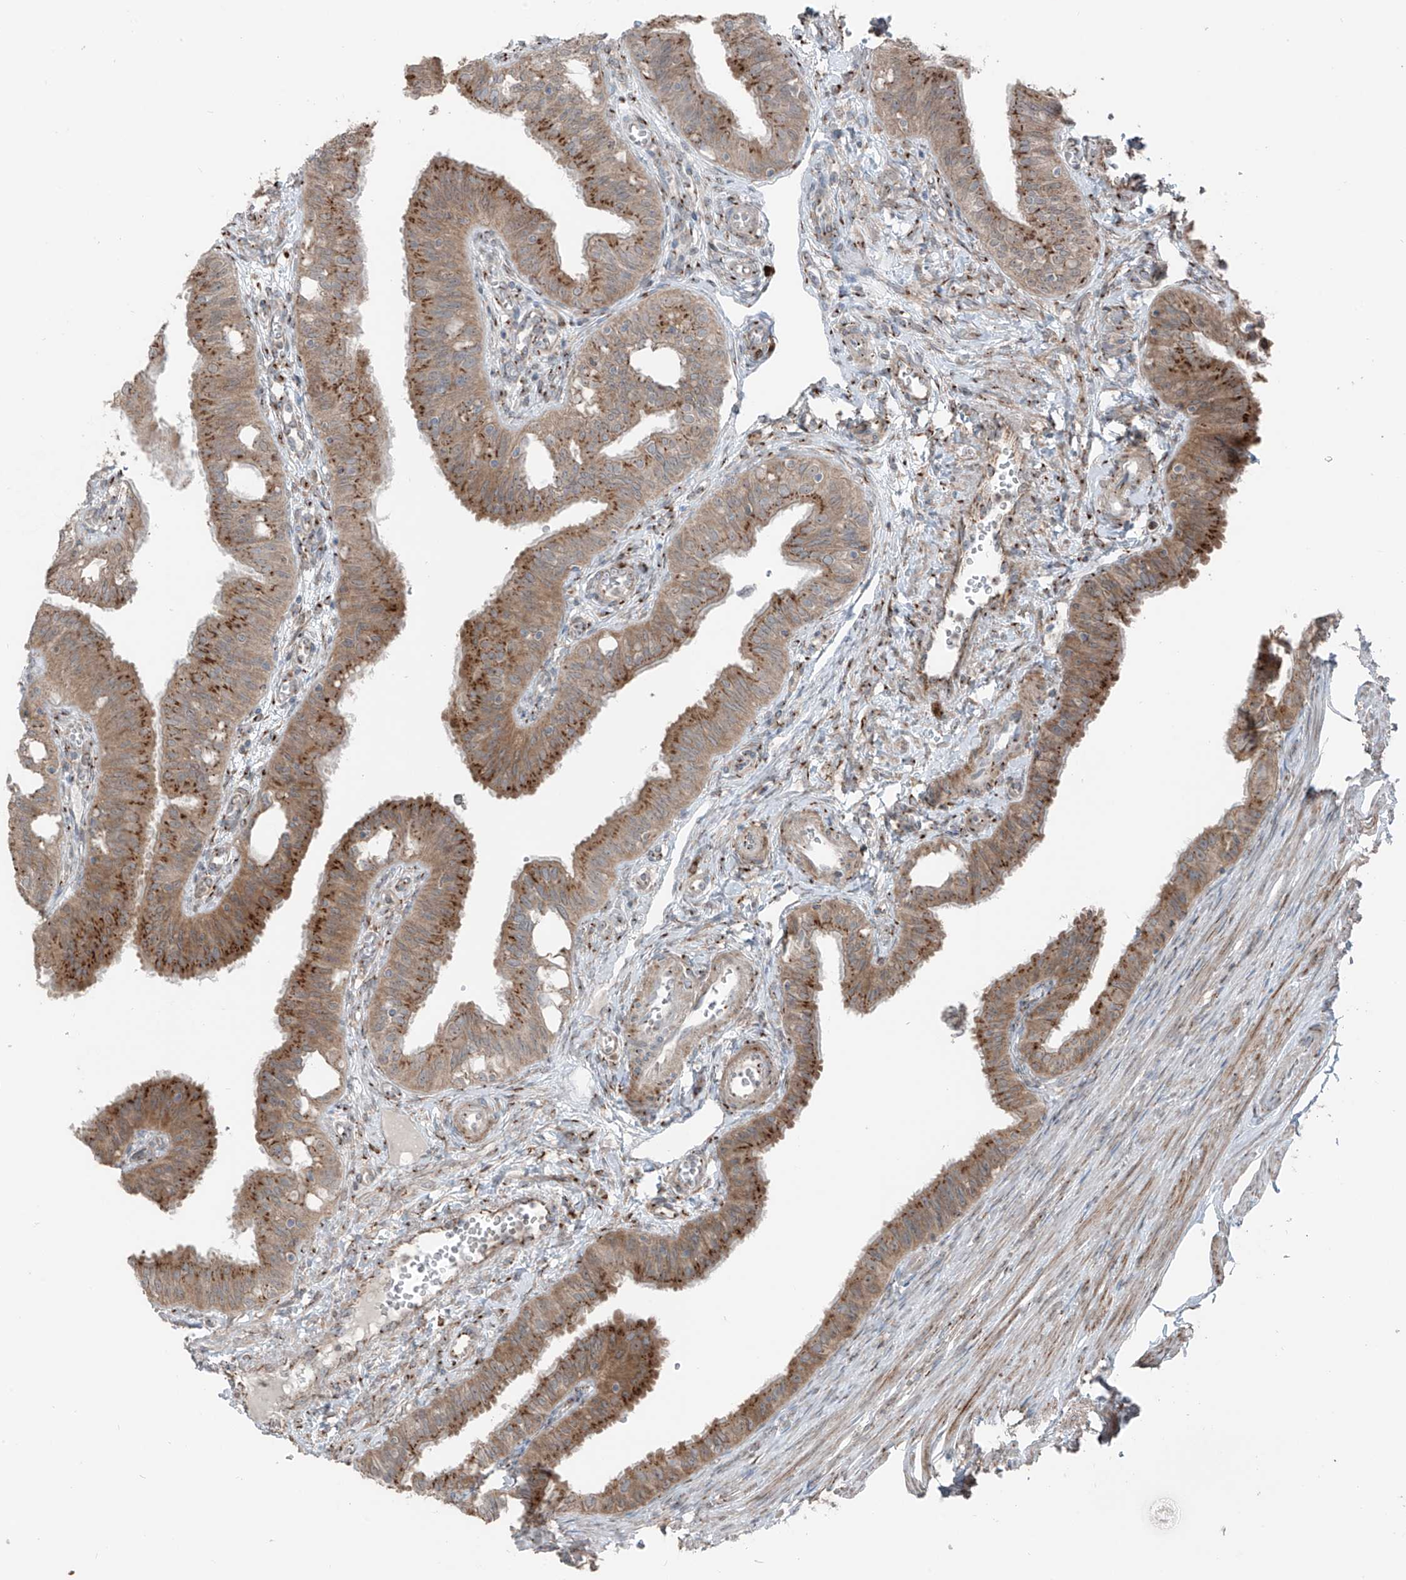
{"staining": {"intensity": "moderate", "quantity": ">75%", "location": "cytoplasmic/membranous"}, "tissue": "fallopian tube", "cell_type": "Glandular cells", "image_type": "normal", "snomed": [{"axis": "morphology", "description": "Normal tissue, NOS"}, {"axis": "topography", "description": "Fallopian tube"}, {"axis": "topography", "description": "Ovary"}], "caption": "Protein expression analysis of unremarkable human fallopian tube reveals moderate cytoplasmic/membranous positivity in approximately >75% of glandular cells. (IHC, brightfield microscopy, high magnification).", "gene": "ERLEC1", "patient": {"sex": "female", "age": 42}}